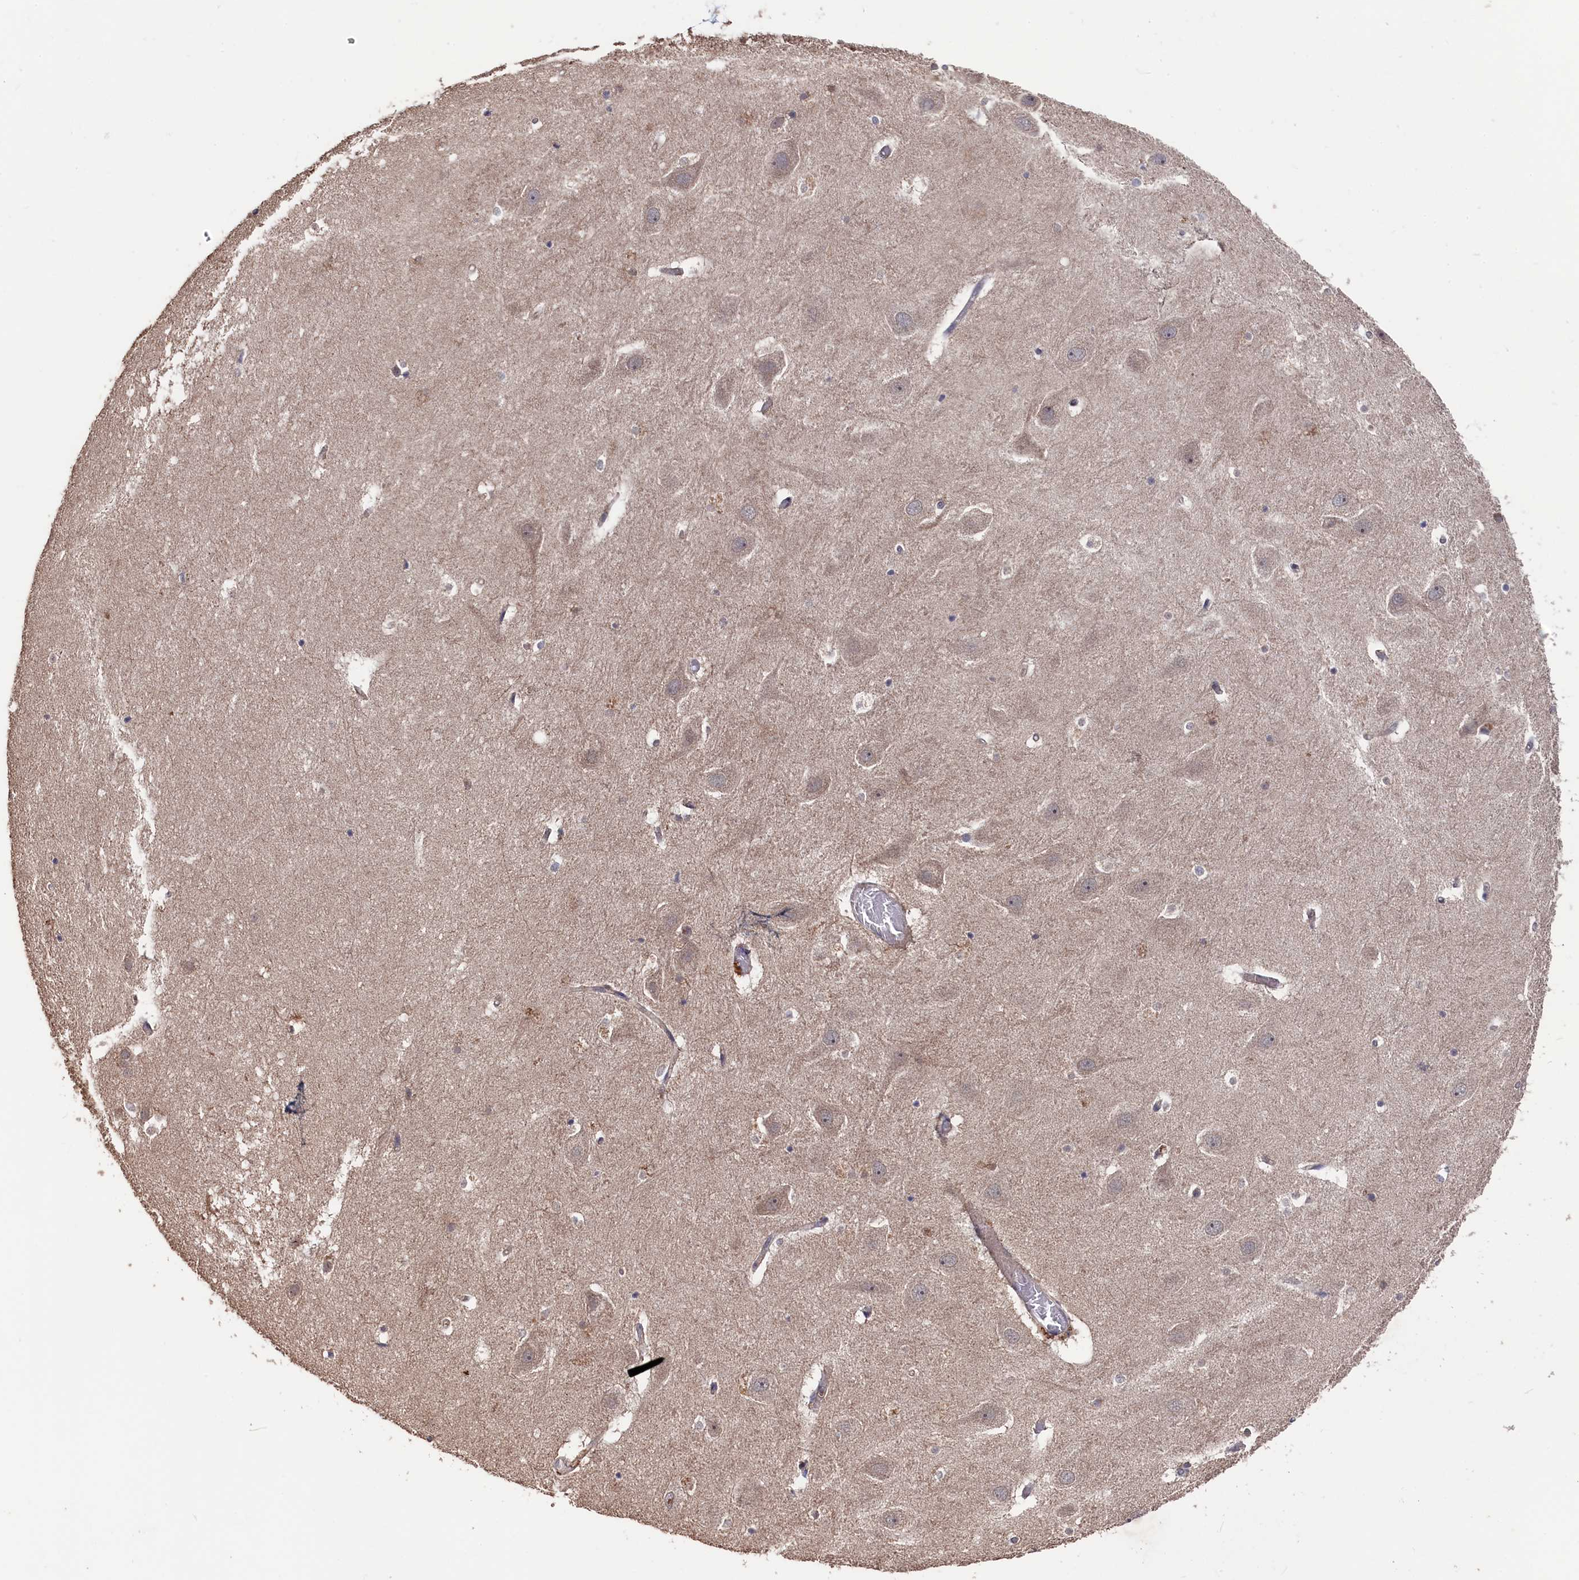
{"staining": {"intensity": "negative", "quantity": "none", "location": "none"}, "tissue": "hippocampus", "cell_type": "Glial cells", "image_type": "normal", "snomed": [{"axis": "morphology", "description": "Normal tissue, NOS"}, {"axis": "topography", "description": "Hippocampus"}], "caption": "Glial cells show no significant positivity in unremarkable hippocampus. (IHC, brightfield microscopy, high magnification).", "gene": "TMC5", "patient": {"sex": "female", "age": 52}}